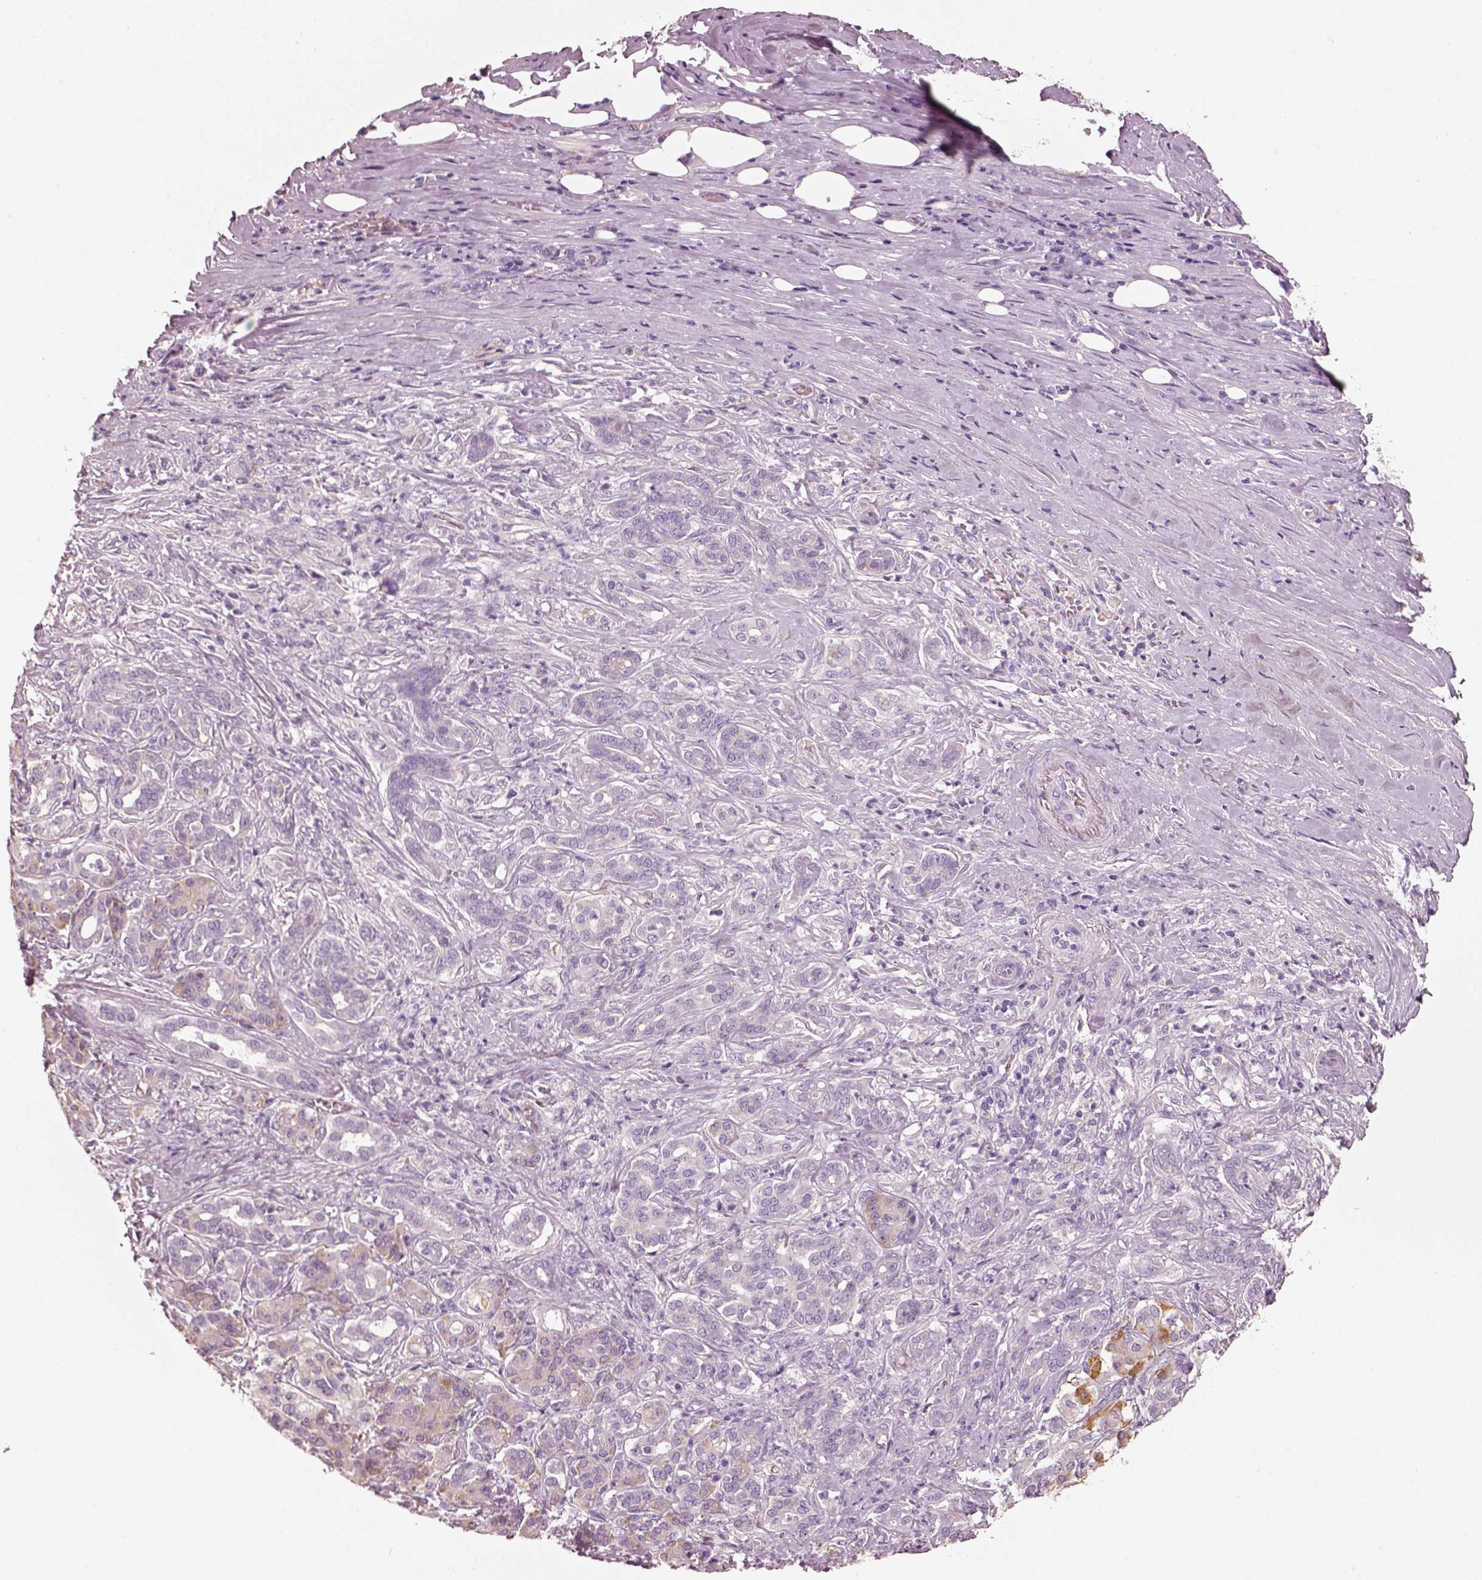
{"staining": {"intensity": "negative", "quantity": "none", "location": "none"}, "tissue": "pancreatic cancer", "cell_type": "Tumor cells", "image_type": "cancer", "snomed": [{"axis": "morphology", "description": "Normal tissue, NOS"}, {"axis": "morphology", "description": "Inflammation, NOS"}, {"axis": "morphology", "description": "Adenocarcinoma, NOS"}, {"axis": "topography", "description": "Pancreas"}], "caption": "Micrograph shows no protein staining in tumor cells of pancreatic cancer tissue.", "gene": "PNOC", "patient": {"sex": "male", "age": 57}}